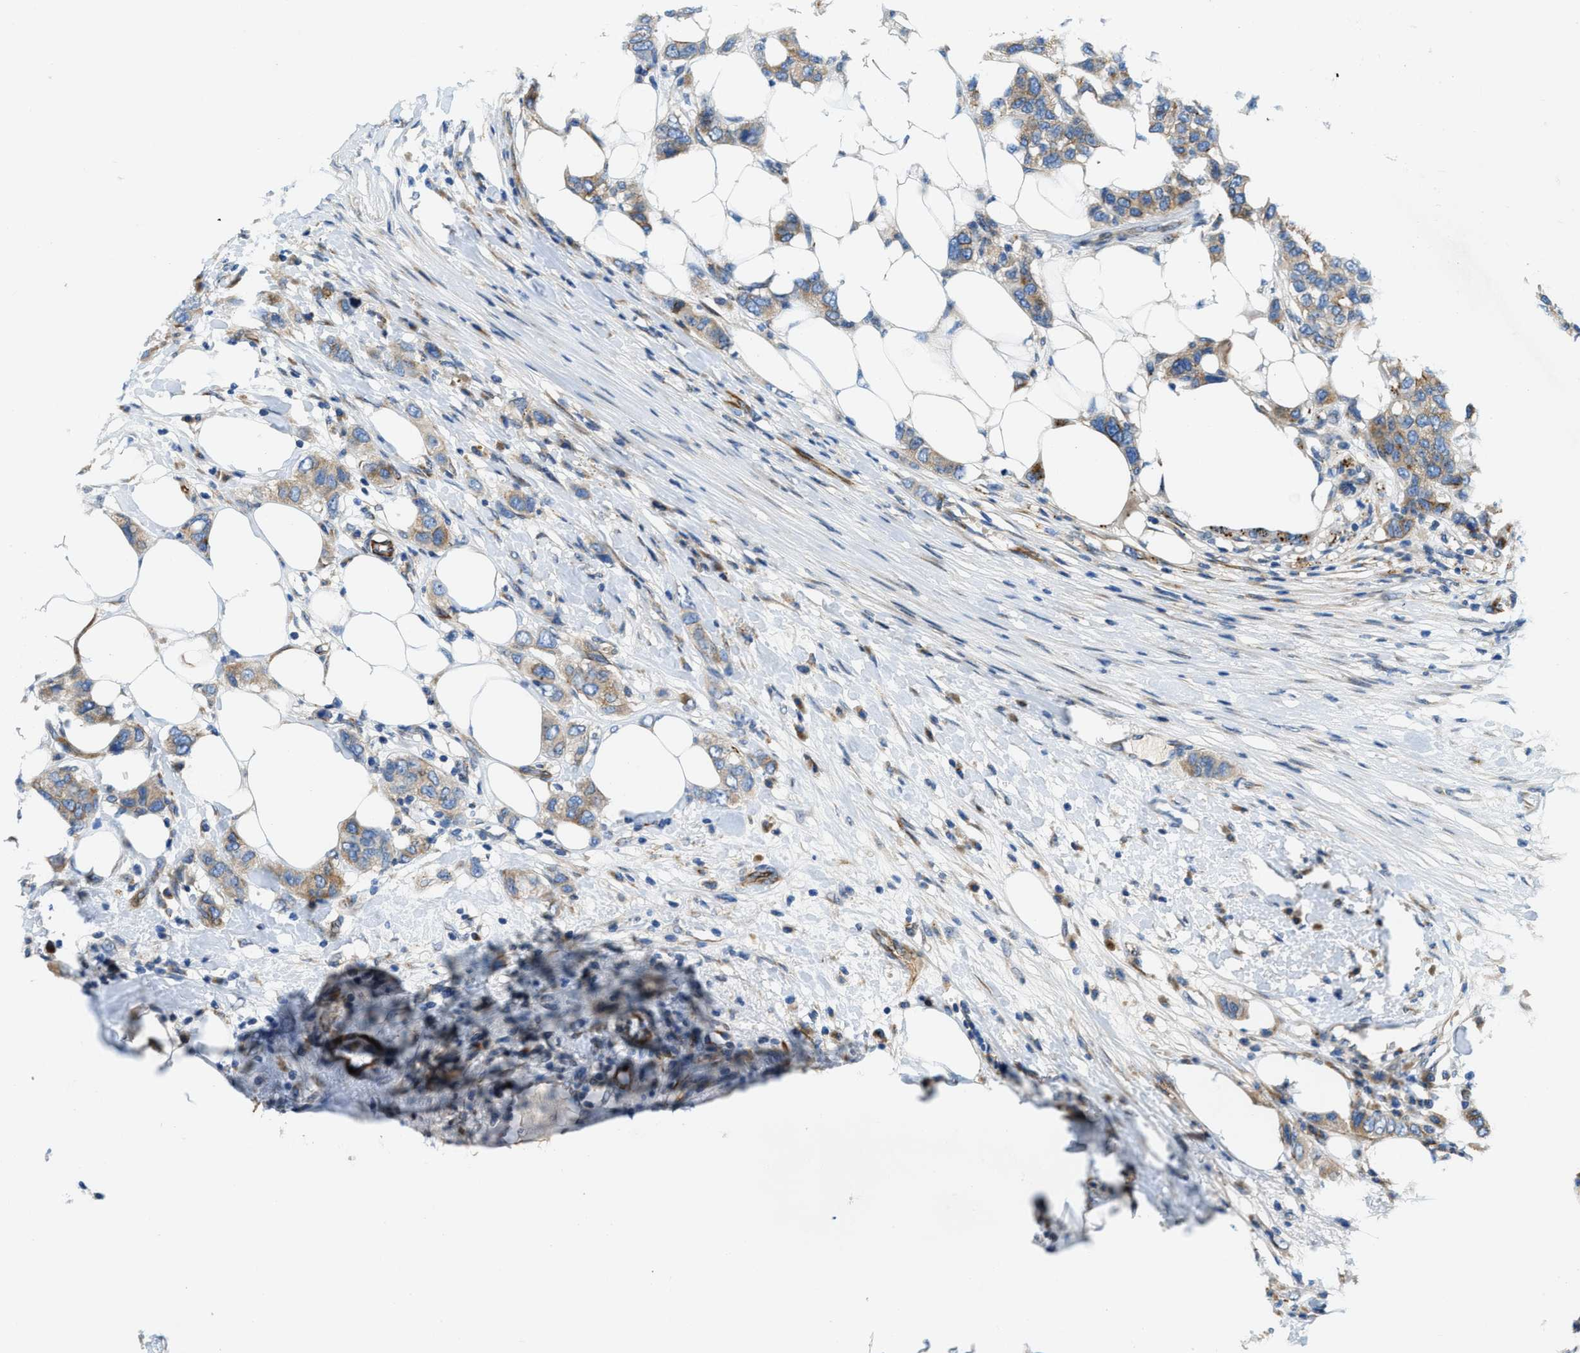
{"staining": {"intensity": "moderate", "quantity": ">75%", "location": "cytoplasmic/membranous"}, "tissue": "breast cancer", "cell_type": "Tumor cells", "image_type": "cancer", "snomed": [{"axis": "morphology", "description": "Duct carcinoma"}, {"axis": "topography", "description": "Breast"}], "caption": "This photomicrograph displays breast infiltrating ductal carcinoma stained with immunohistochemistry (IHC) to label a protein in brown. The cytoplasmic/membranous of tumor cells show moderate positivity for the protein. Nuclei are counter-stained blue.", "gene": "TMEM248", "patient": {"sex": "female", "age": 50}}